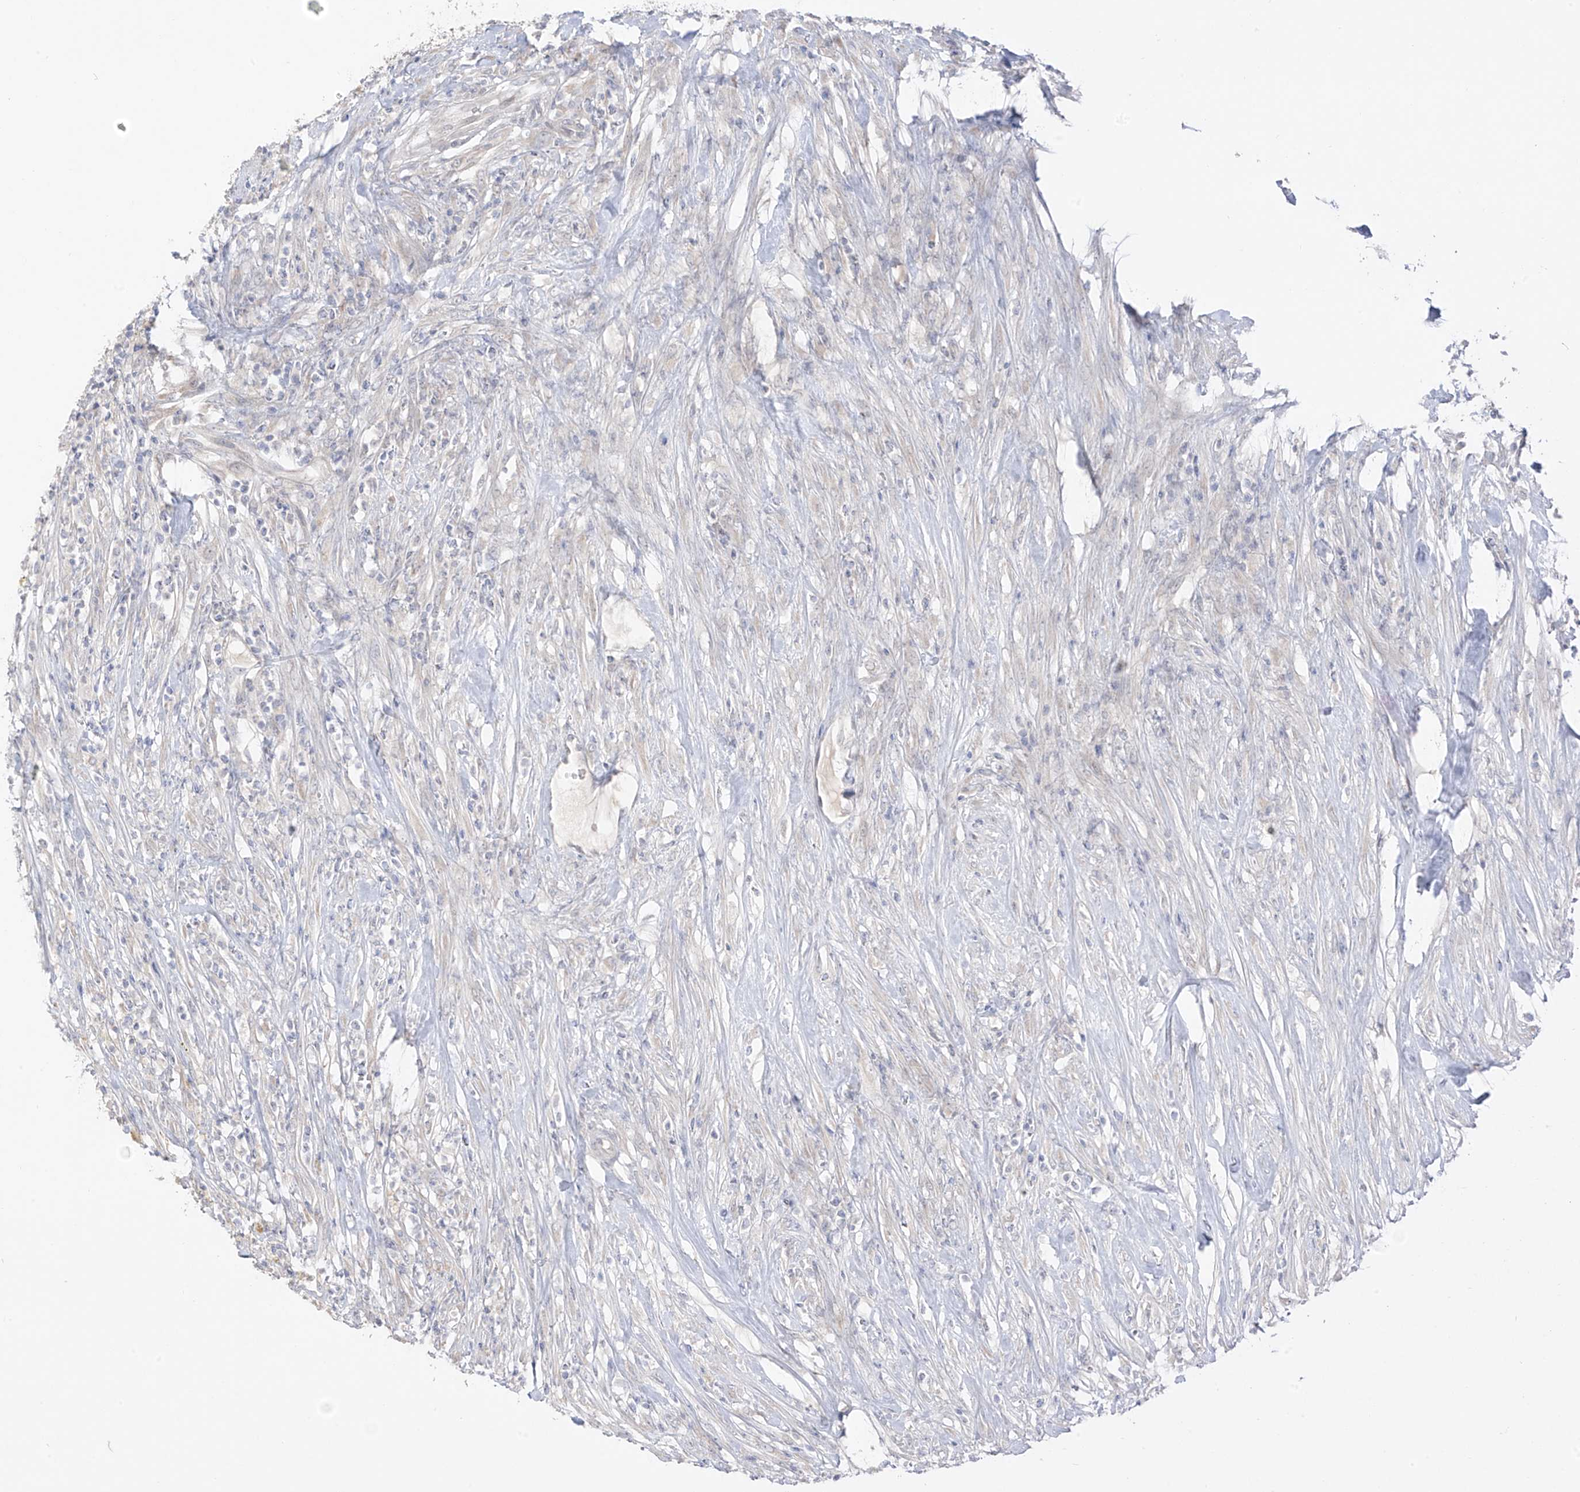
{"staining": {"intensity": "negative", "quantity": "none", "location": "none"}, "tissue": "urothelial cancer", "cell_type": "Tumor cells", "image_type": "cancer", "snomed": [{"axis": "morphology", "description": "Urothelial carcinoma, High grade"}, {"axis": "topography", "description": "Urinary bladder"}], "caption": "Immunohistochemistry (IHC) histopathology image of neoplastic tissue: urothelial cancer stained with DAB displays no significant protein positivity in tumor cells.", "gene": "DCDC2", "patient": {"sex": "male", "age": 35}}